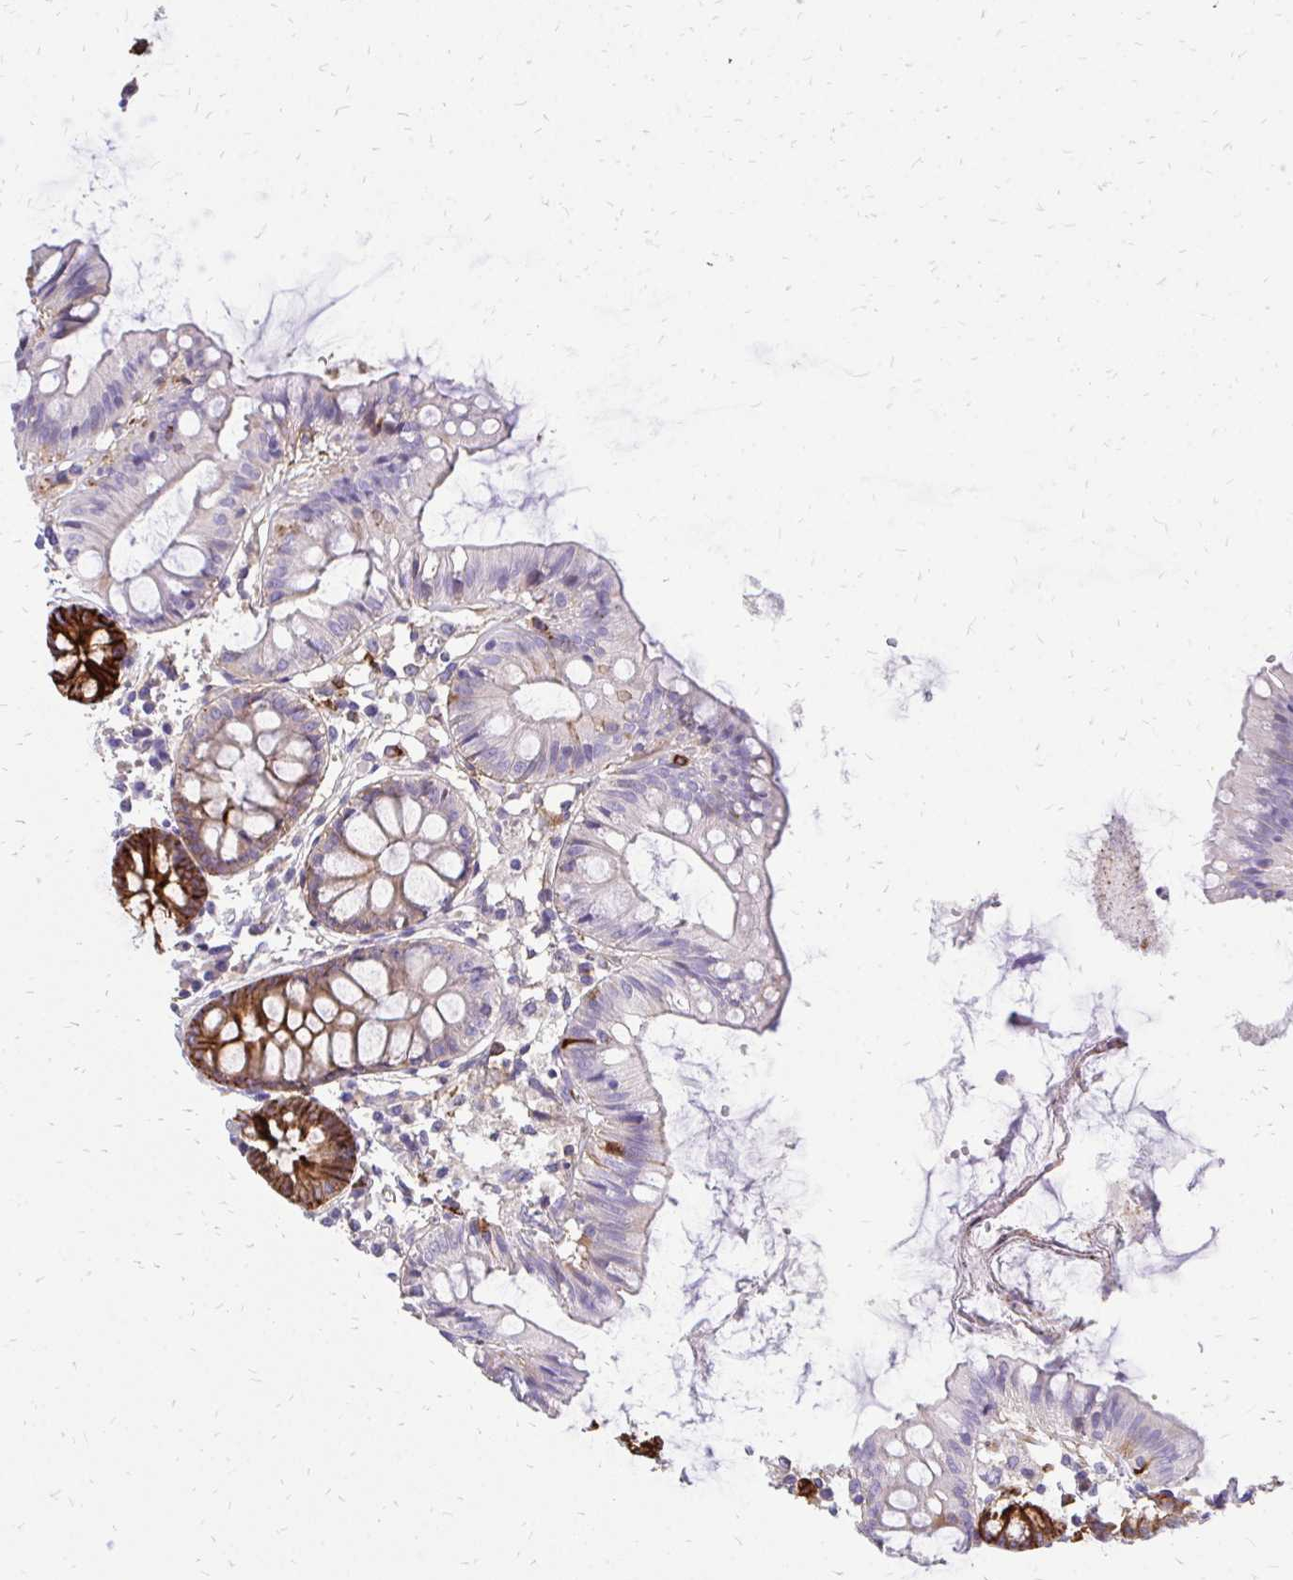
{"staining": {"intensity": "negative", "quantity": "none", "location": "none"}, "tissue": "colon", "cell_type": "Endothelial cells", "image_type": "normal", "snomed": [{"axis": "morphology", "description": "Normal tissue, NOS"}, {"axis": "topography", "description": "Colon"}], "caption": "Immunohistochemical staining of unremarkable colon reveals no significant positivity in endothelial cells. (DAB (3,3'-diaminobenzidine) immunohistochemistry with hematoxylin counter stain).", "gene": "MARCKSL1", "patient": {"sex": "female", "age": 84}}